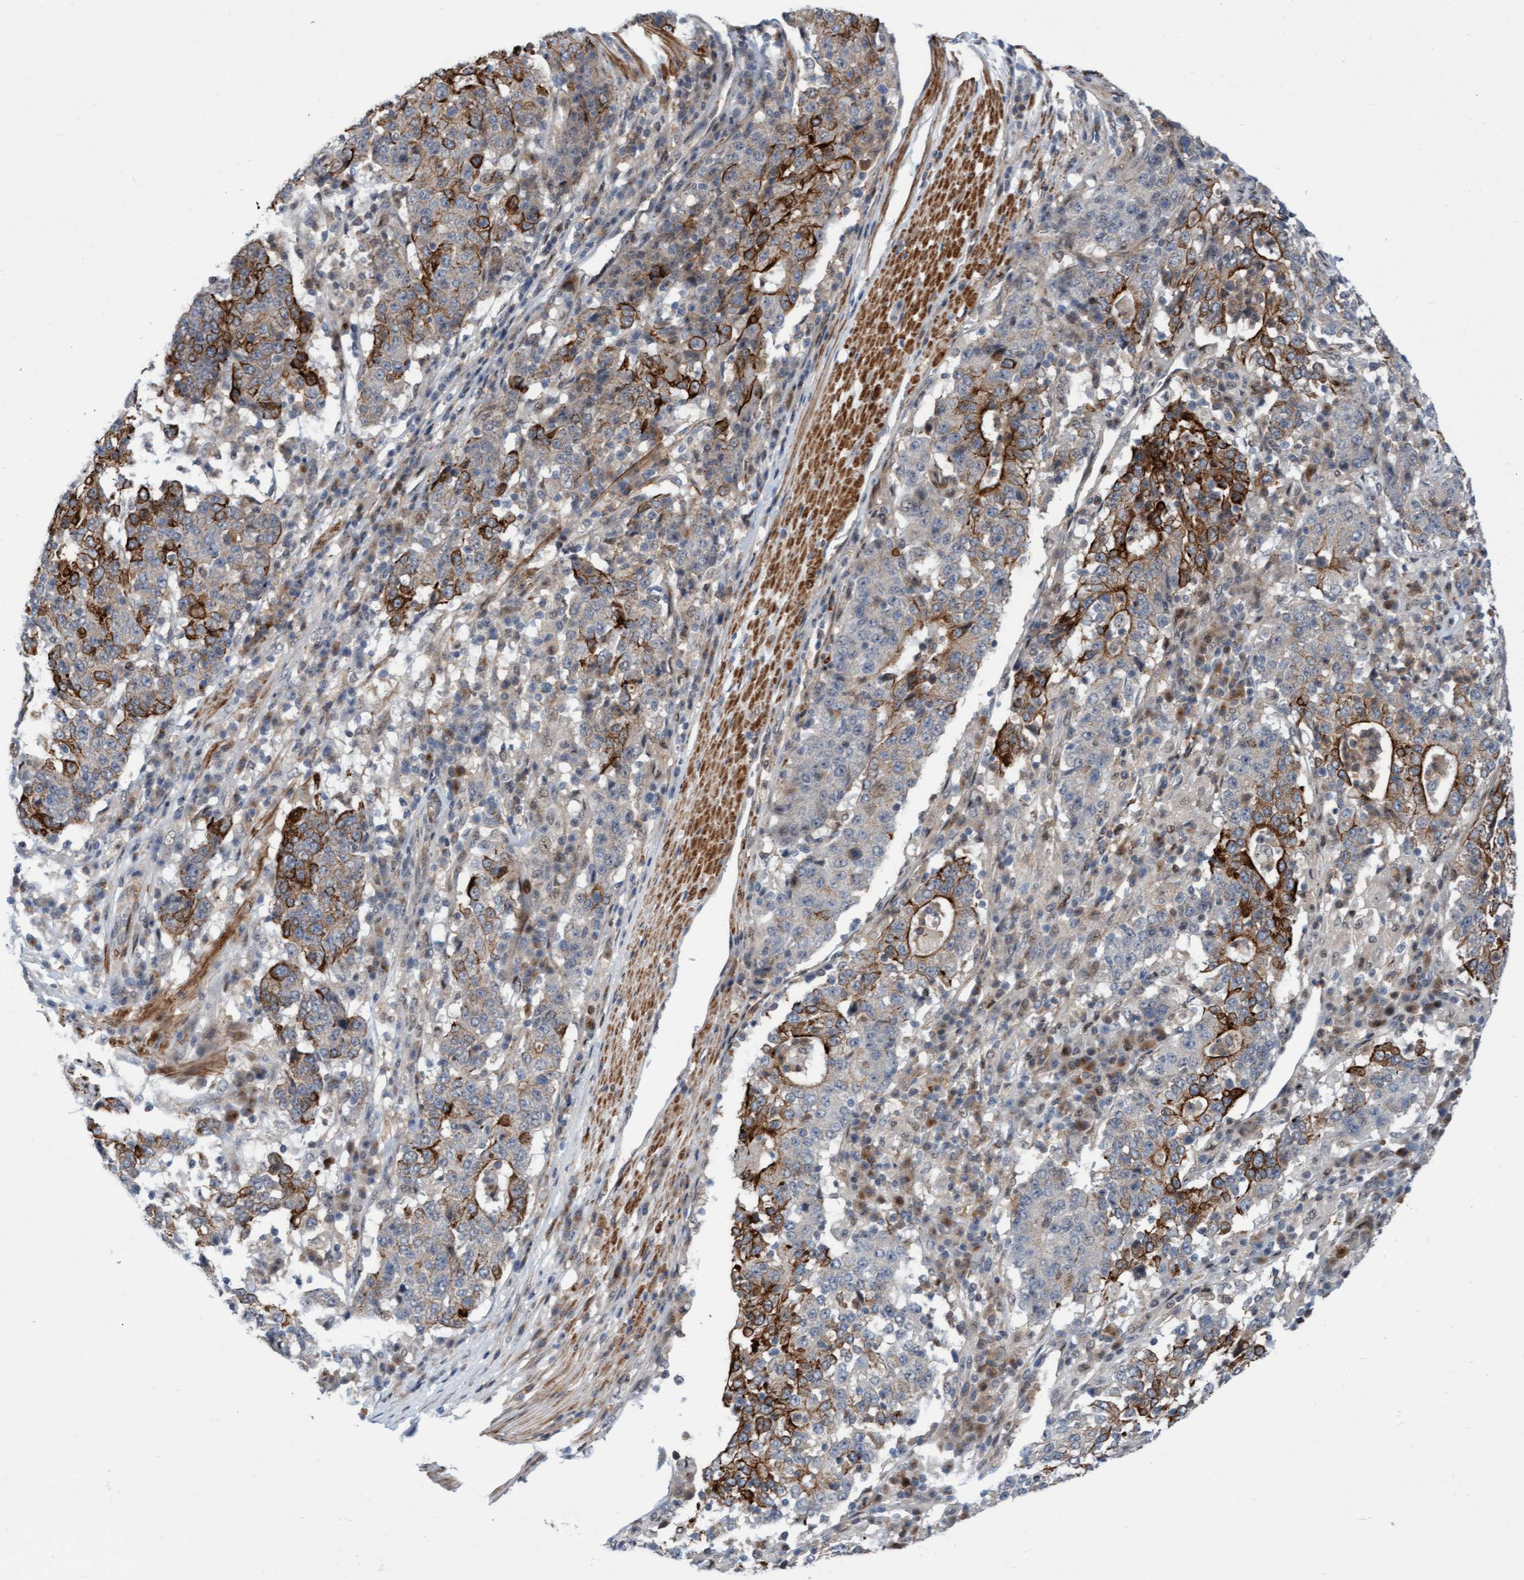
{"staining": {"intensity": "strong", "quantity": "<25%", "location": "cytoplasmic/membranous"}, "tissue": "stomach cancer", "cell_type": "Tumor cells", "image_type": "cancer", "snomed": [{"axis": "morphology", "description": "Adenocarcinoma, NOS"}, {"axis": "topography", "description": "Stomach"}], "caption": "DAB immunohistochemical staining of human stomach cancer demonstrates strong cytoplasmic/membranous protein expression in approximately <25% of tumor cells.", "gene": "RAP1GAP2", "patient": {"sex": "male", "age": 59}}